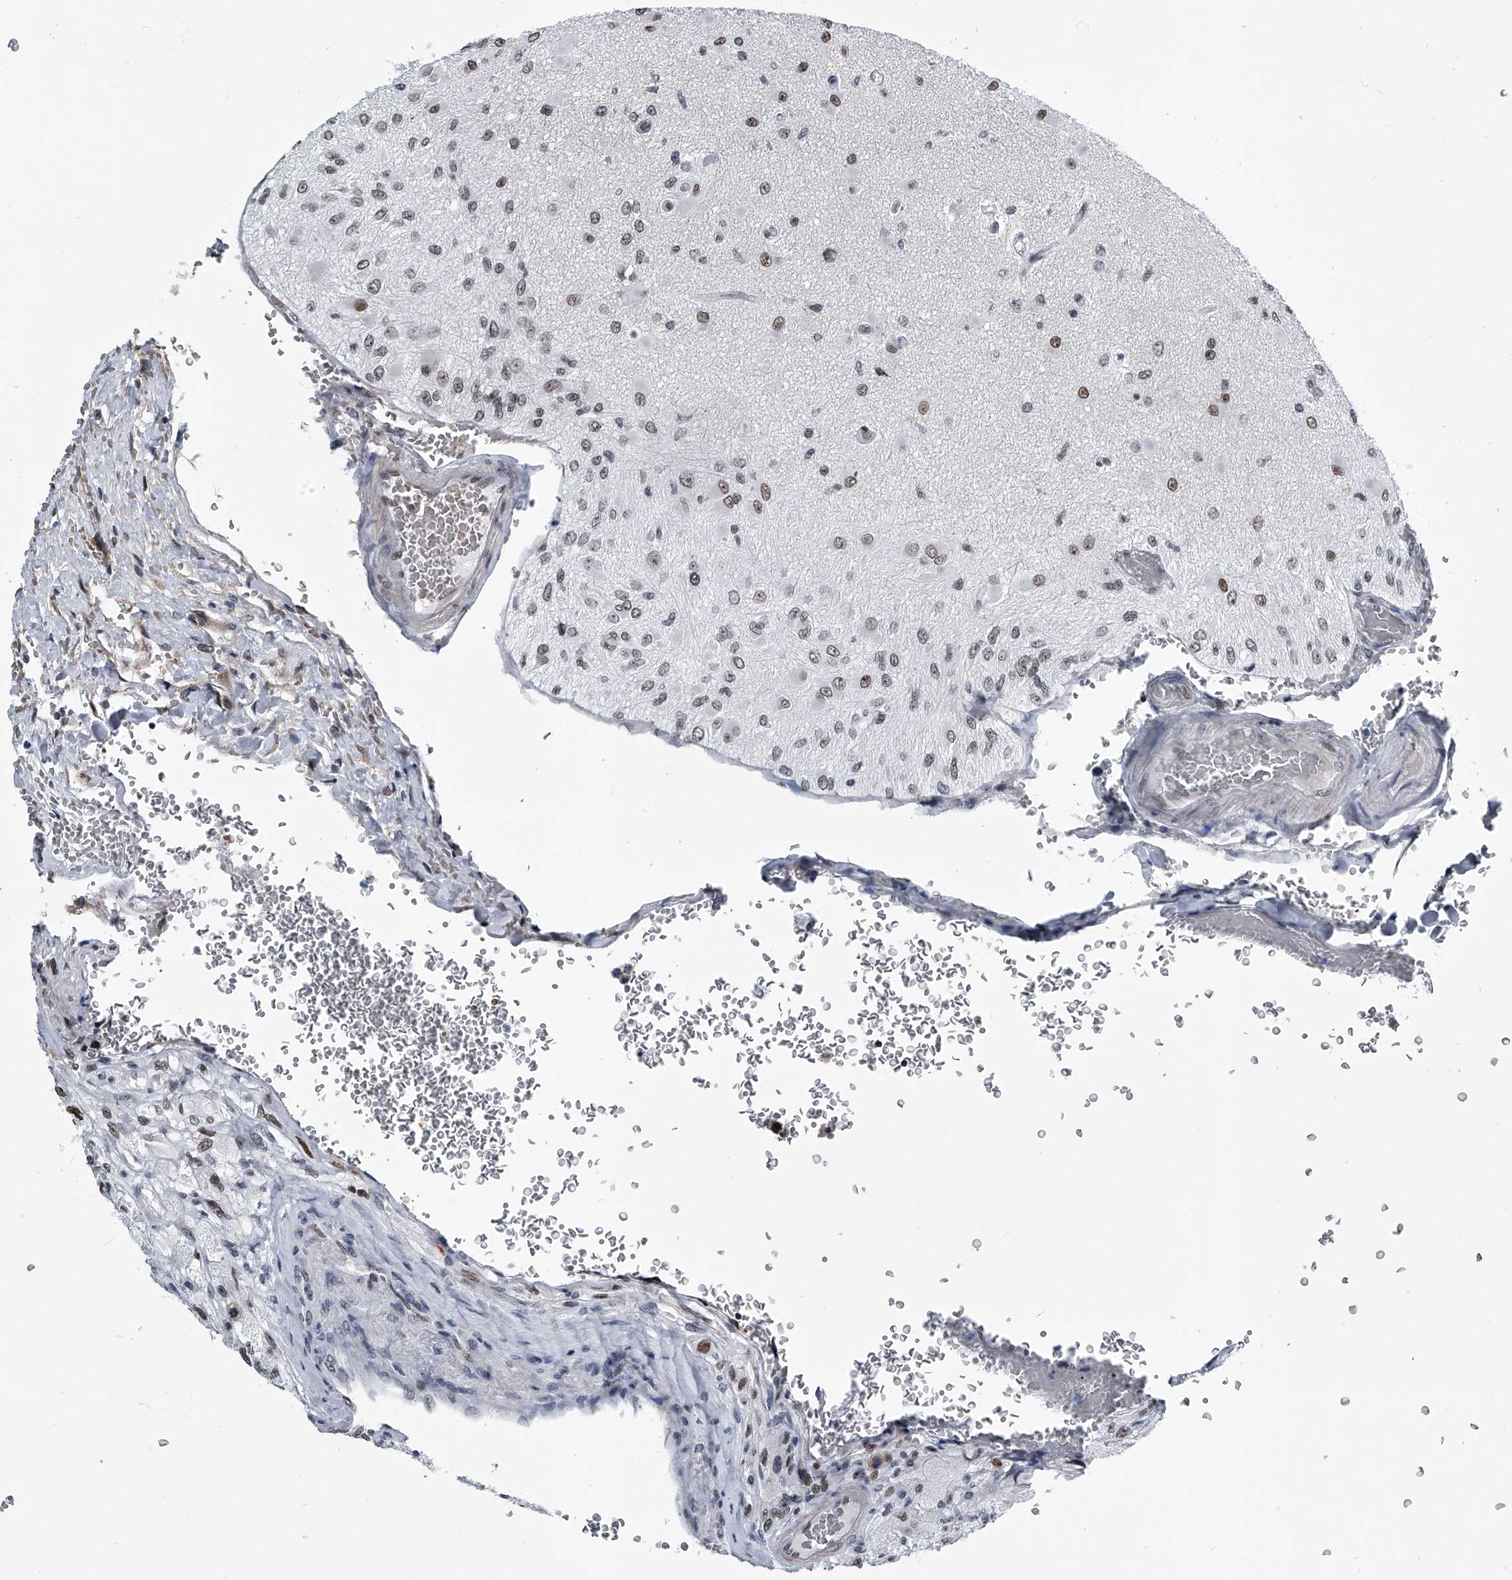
{"staining": {"intensity": "weak", "quantity": ">75%", "location": "nuclear"}, "tissue": "glioma", "cell_type": "Tumor cells", "image_type": "cancer", "snomed": [{"axis": "morphology", "description": "Normal tissue, NOS"}, {"axis": "morphology", "description": "Glioma, malignant, High grade"}, {"axis": "topography", "description": "Cerebral cortex"}], "caption": "Immunohistochemistry micrograph of neoplastic tissue: glioma stained using immunohistochemistry (IHC) exhibits low levels of weak protein expression localized specifically in the nuclear of tumor cells, appearing as a nuclear brown color.", "gene": "SIM2", "patient": {"sex": "male", "age": 77}}